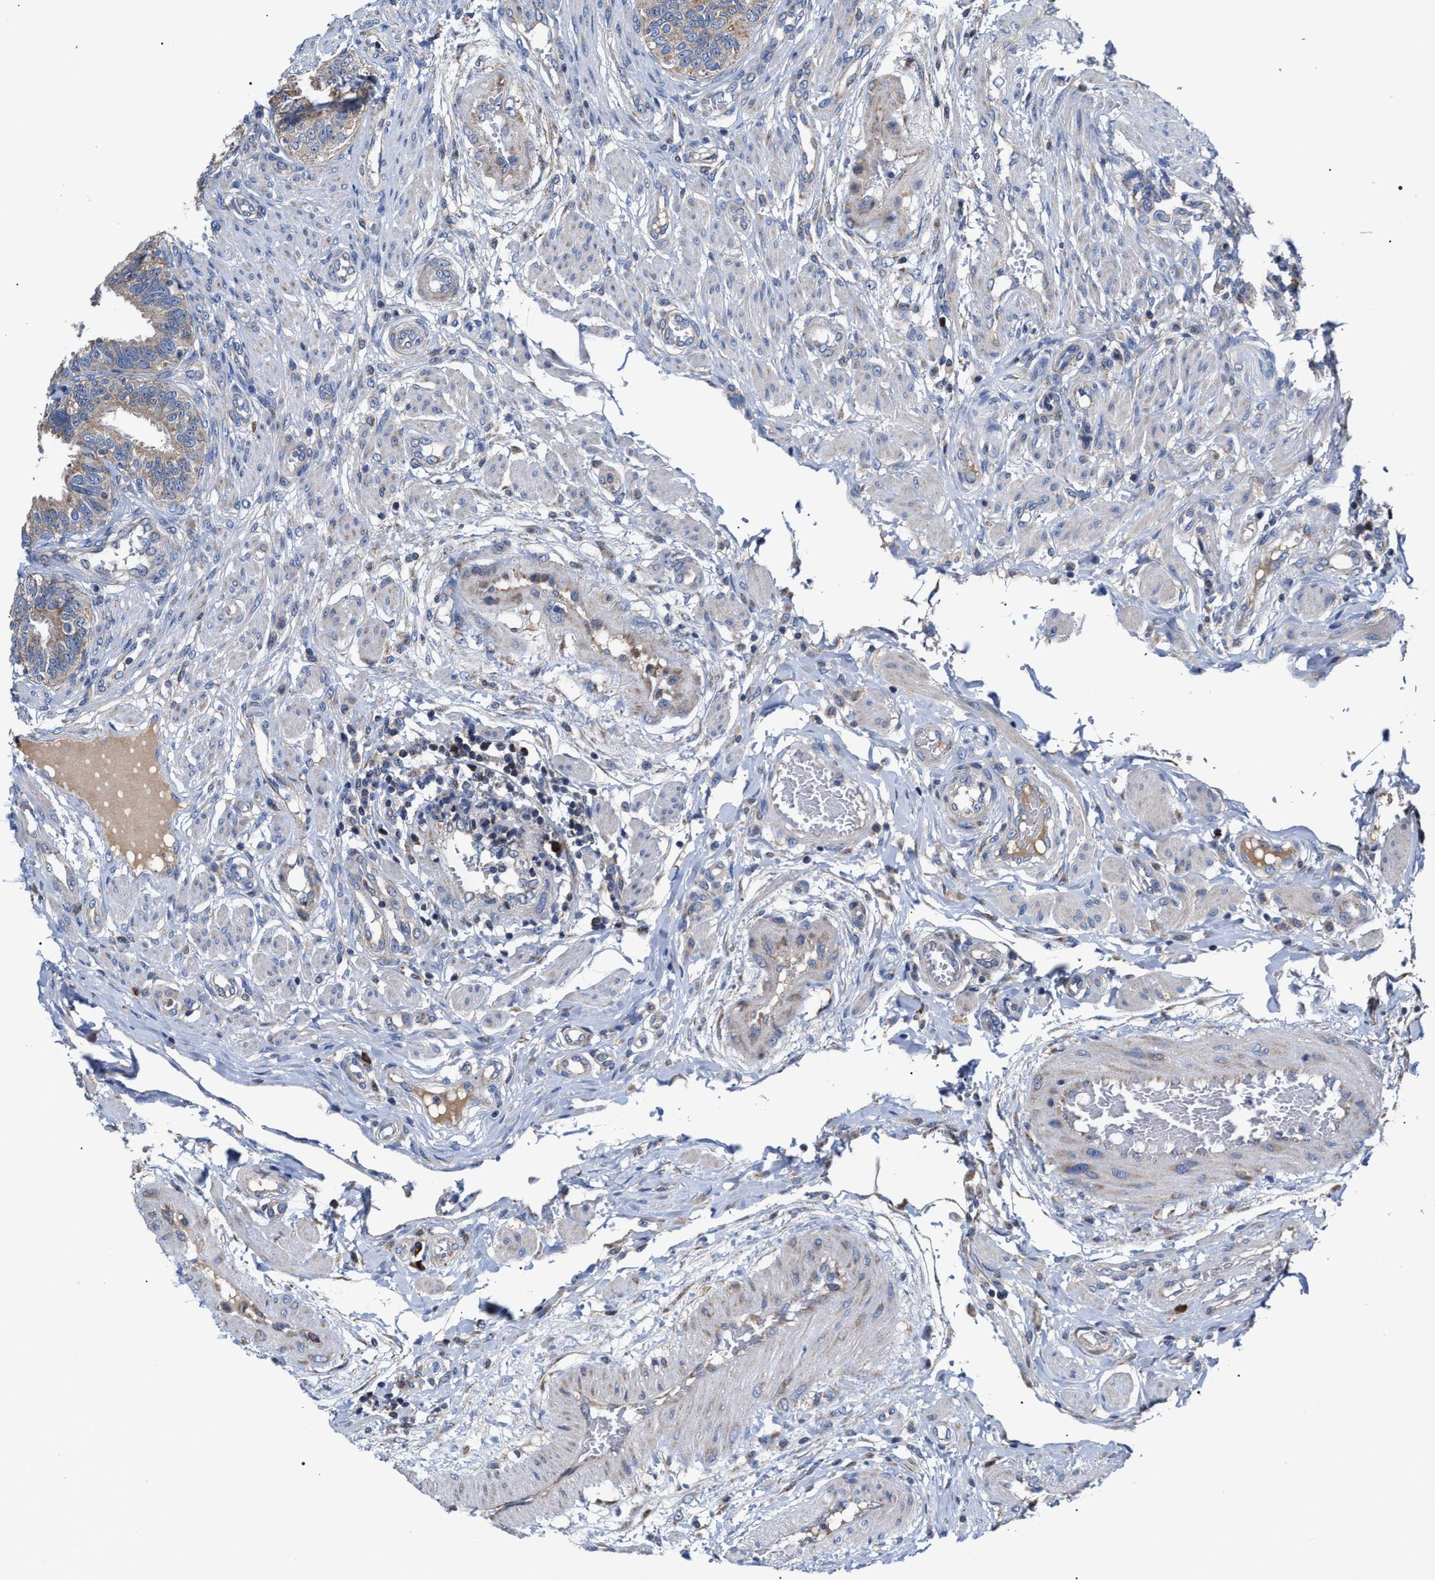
{"staining": {"intensity": "moderate", "quantity": "25%-75%", "location": "cytoplasmic/membranous"}, "tissue": "fallopian tube", "cell_type": "Glandular cells", "image_type": "normal", "snomed": [{"axis": "morphology", "description": "Normal tissue, NOS"}, {"axis": "topography", "description": "Fallopian tube"}, {"axis": "topography", "description": "Placenta"}], "caption": "Immunohistochemical staining of benign human fallopian tube displays moderate cytoplasmic/membranous protein positivity in about 25%-75% of glandular cells.", "gene": "MACC1", "patient": {"sex": "female", "age": 34}}